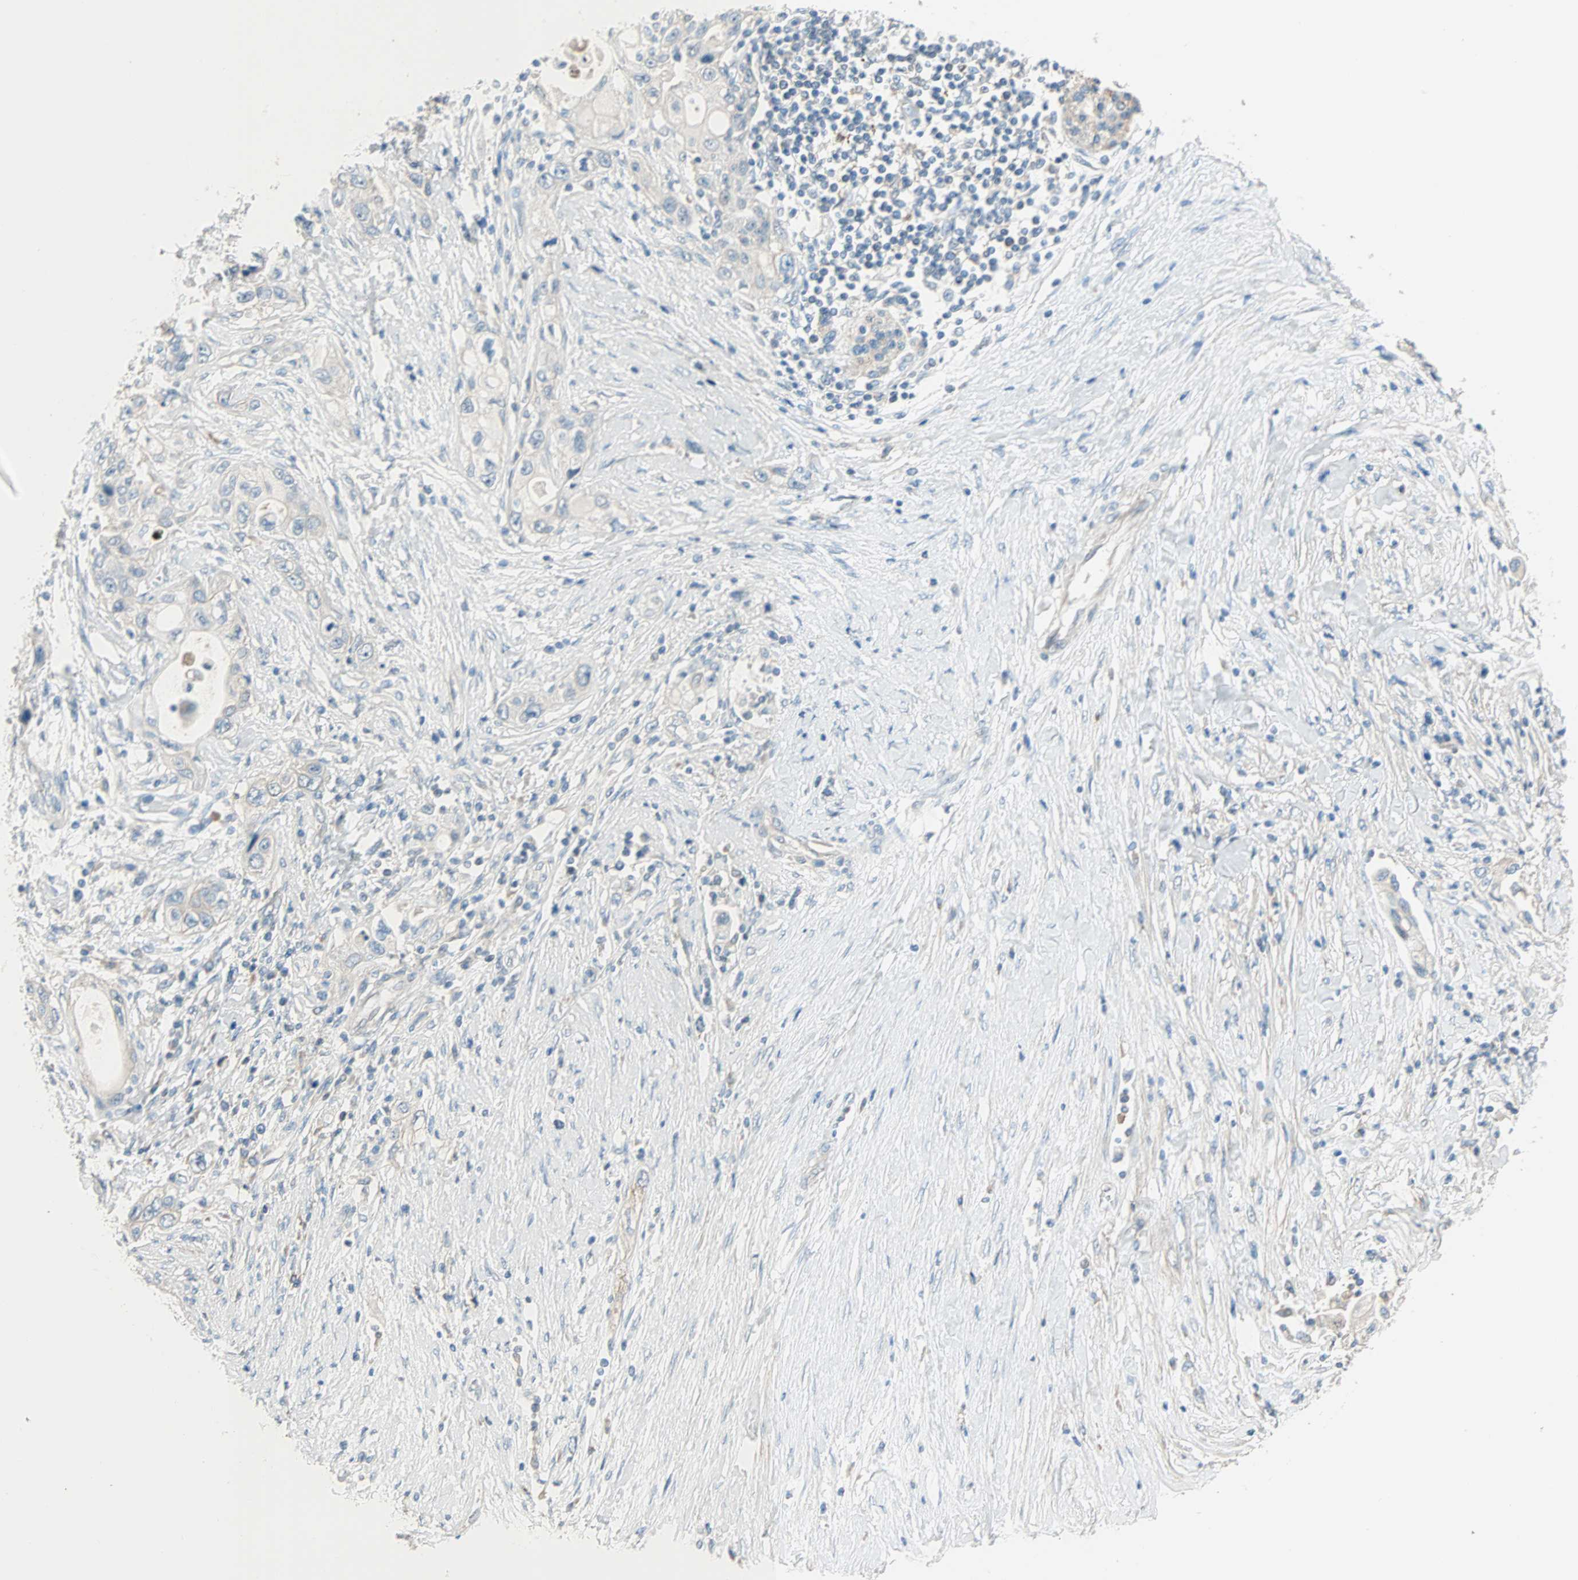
{"staining": {"intensity": "negative", "quantity": "none", "location": "none"}, "tissue": "pancreatic cancer", "cell_type": "Tumor cells", "image_type": "cancer", "snomed": [{"axis": "morphology", "description": "Adenocarcinoma, NOS"}, {"axis": "topography", "description": "Pancreas"}], "caption": "Histopathology image shows no protein staining in tumor cells of adenocarcinoma (pancreatic) tissue. (DAB (3,3'-diaminobenzidine) IHC, high magnification).", "gene": "ACVRL1", "patient": {"sex": "female", "age": 70}}